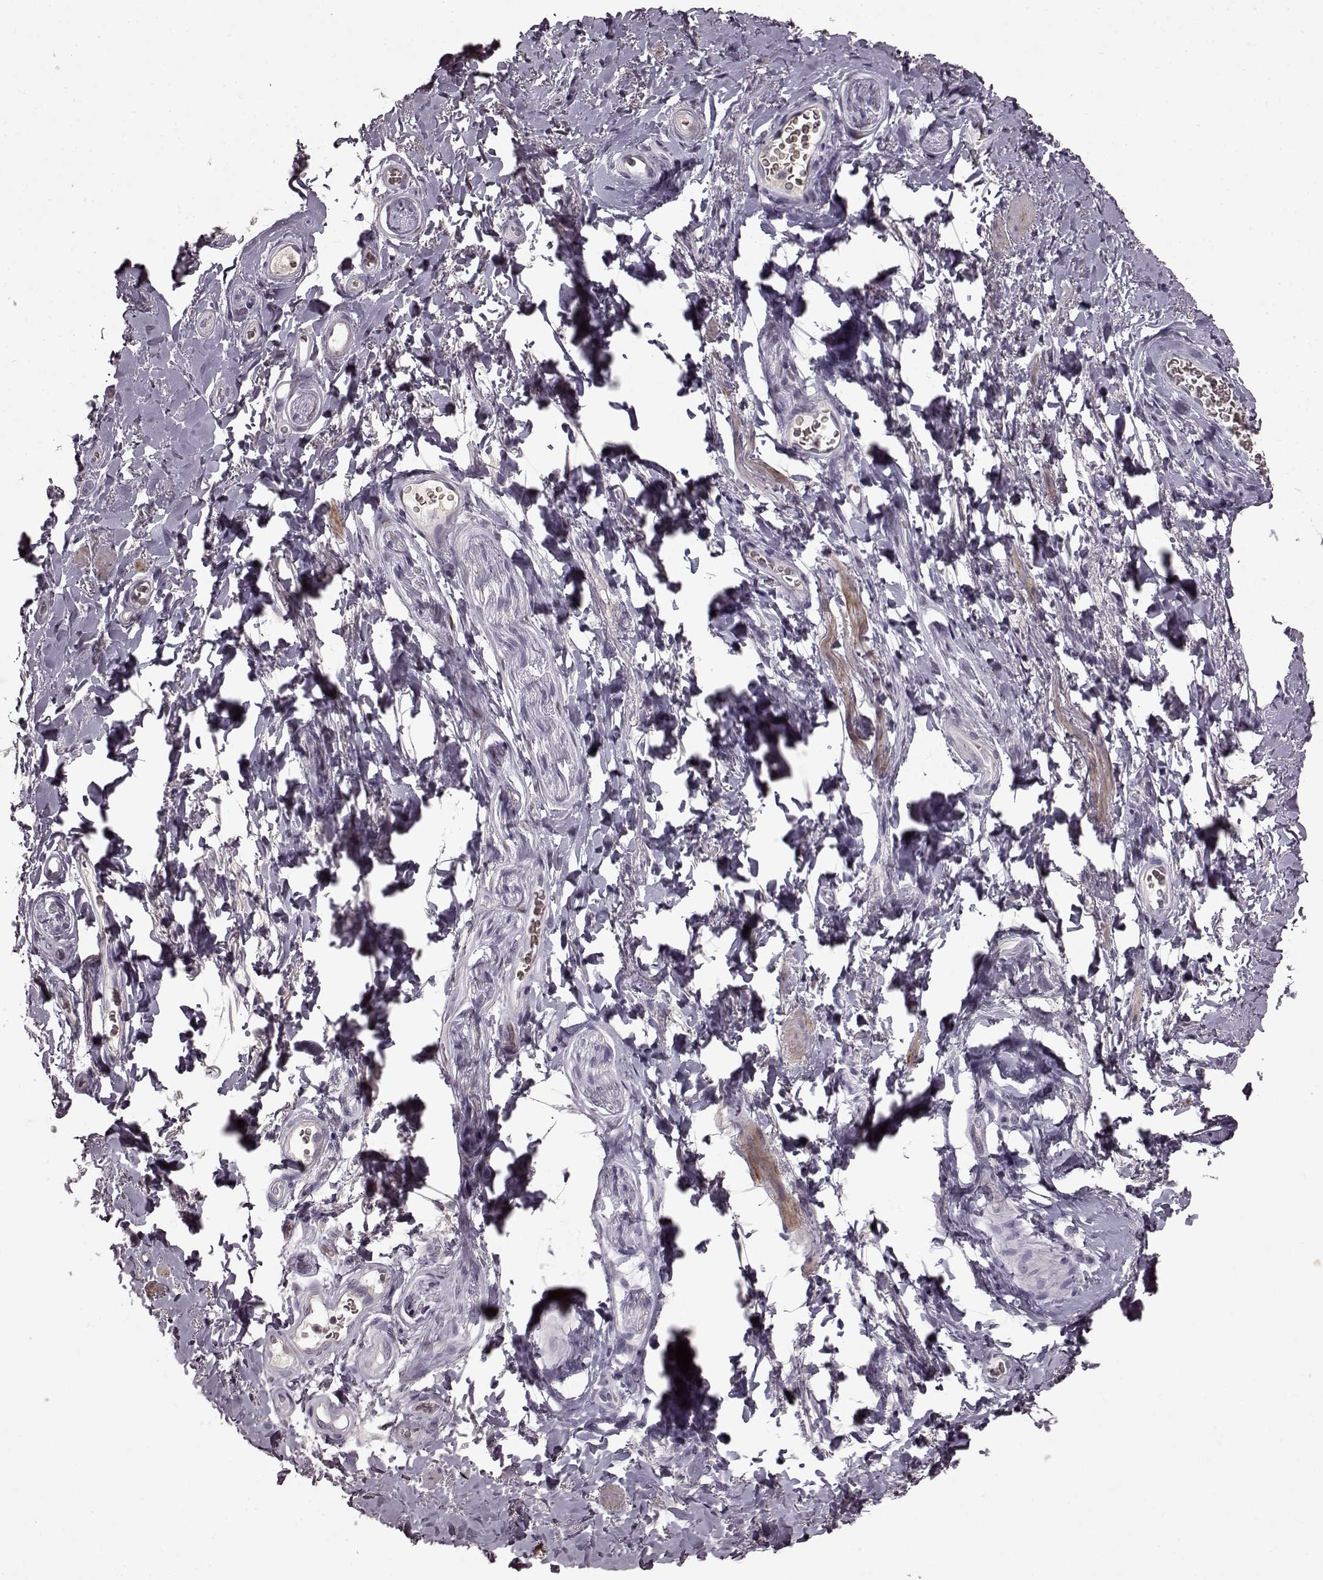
{"staining": {"intensity": "negative", "quantity": "none", "location": "none"}, "tissue": "adipose tissue", "cell_type": "Adipocytes", "image_type": "normal", "snomed": [{"axis": "morphology", "description": "Normal tissue, NOS"}, {"axis": "topography", "description": "Anal"}, {"axis": "topography", "description": "Peripheral nerve tissue"}], "caption": "IHC histopathology image of normal adipose tissue stained for a protein (brown), which displays no positivity in adipocytes. (DAB immunohistochemistry visualized using brightfield microscopy, high magnification).", "gene": "CNGA3", "patient": {"sex": "male", "age": 53}}